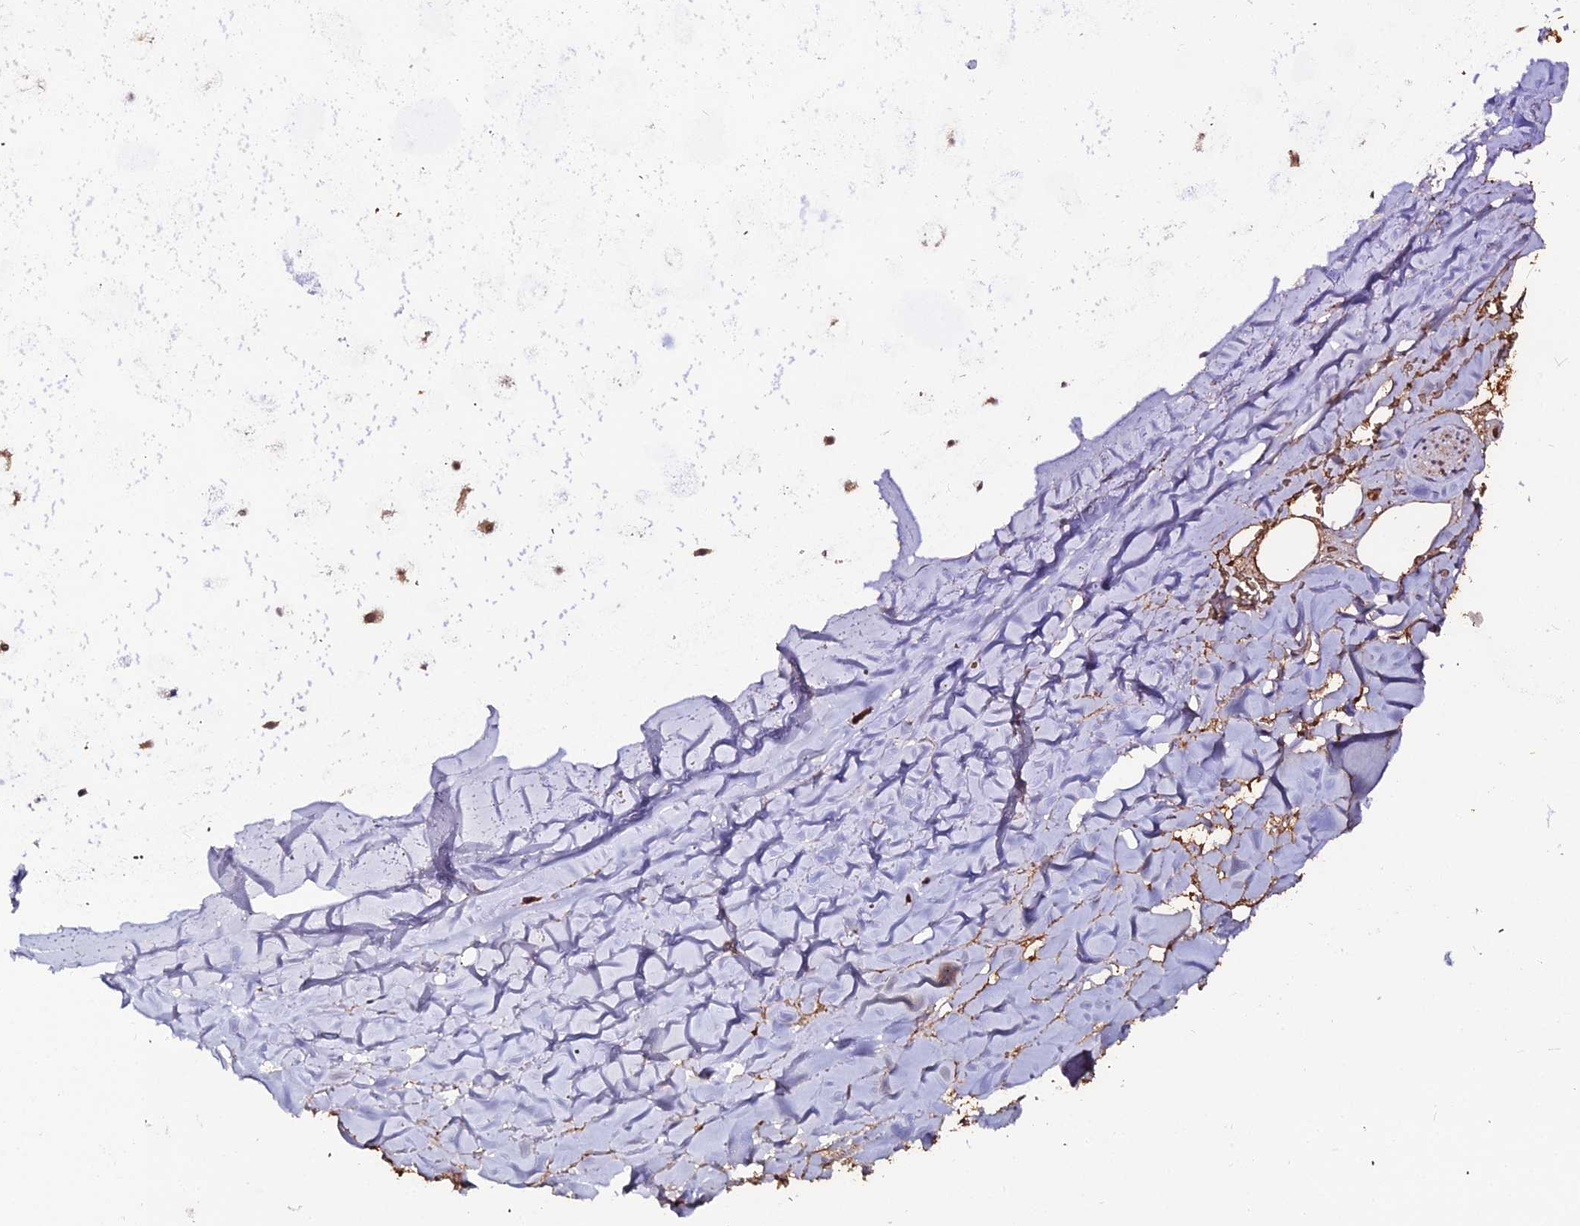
{"staining": {"intensity": "moderate", "quantity": ">75%", "location": "cytoplasmic/membranous,nuclear"}, "tissue": "adipose tissue", "cell_type": "Adipocytes", "image_type": "normal", "snomed": [{"axis": "morphology", "description": "Normal tissue, NOS"}, {"axis": "topography", "description": "Cartilage tissue"}], "caption": "Benign adipose tissue demonstrates moderate cytoplasmic/membranous,nuclear staining in about >75% of adipocytes, visualized by immunohistochemistry.", "gene": "ZDBF2", "patient": {"sex": "male", "age": 66}}